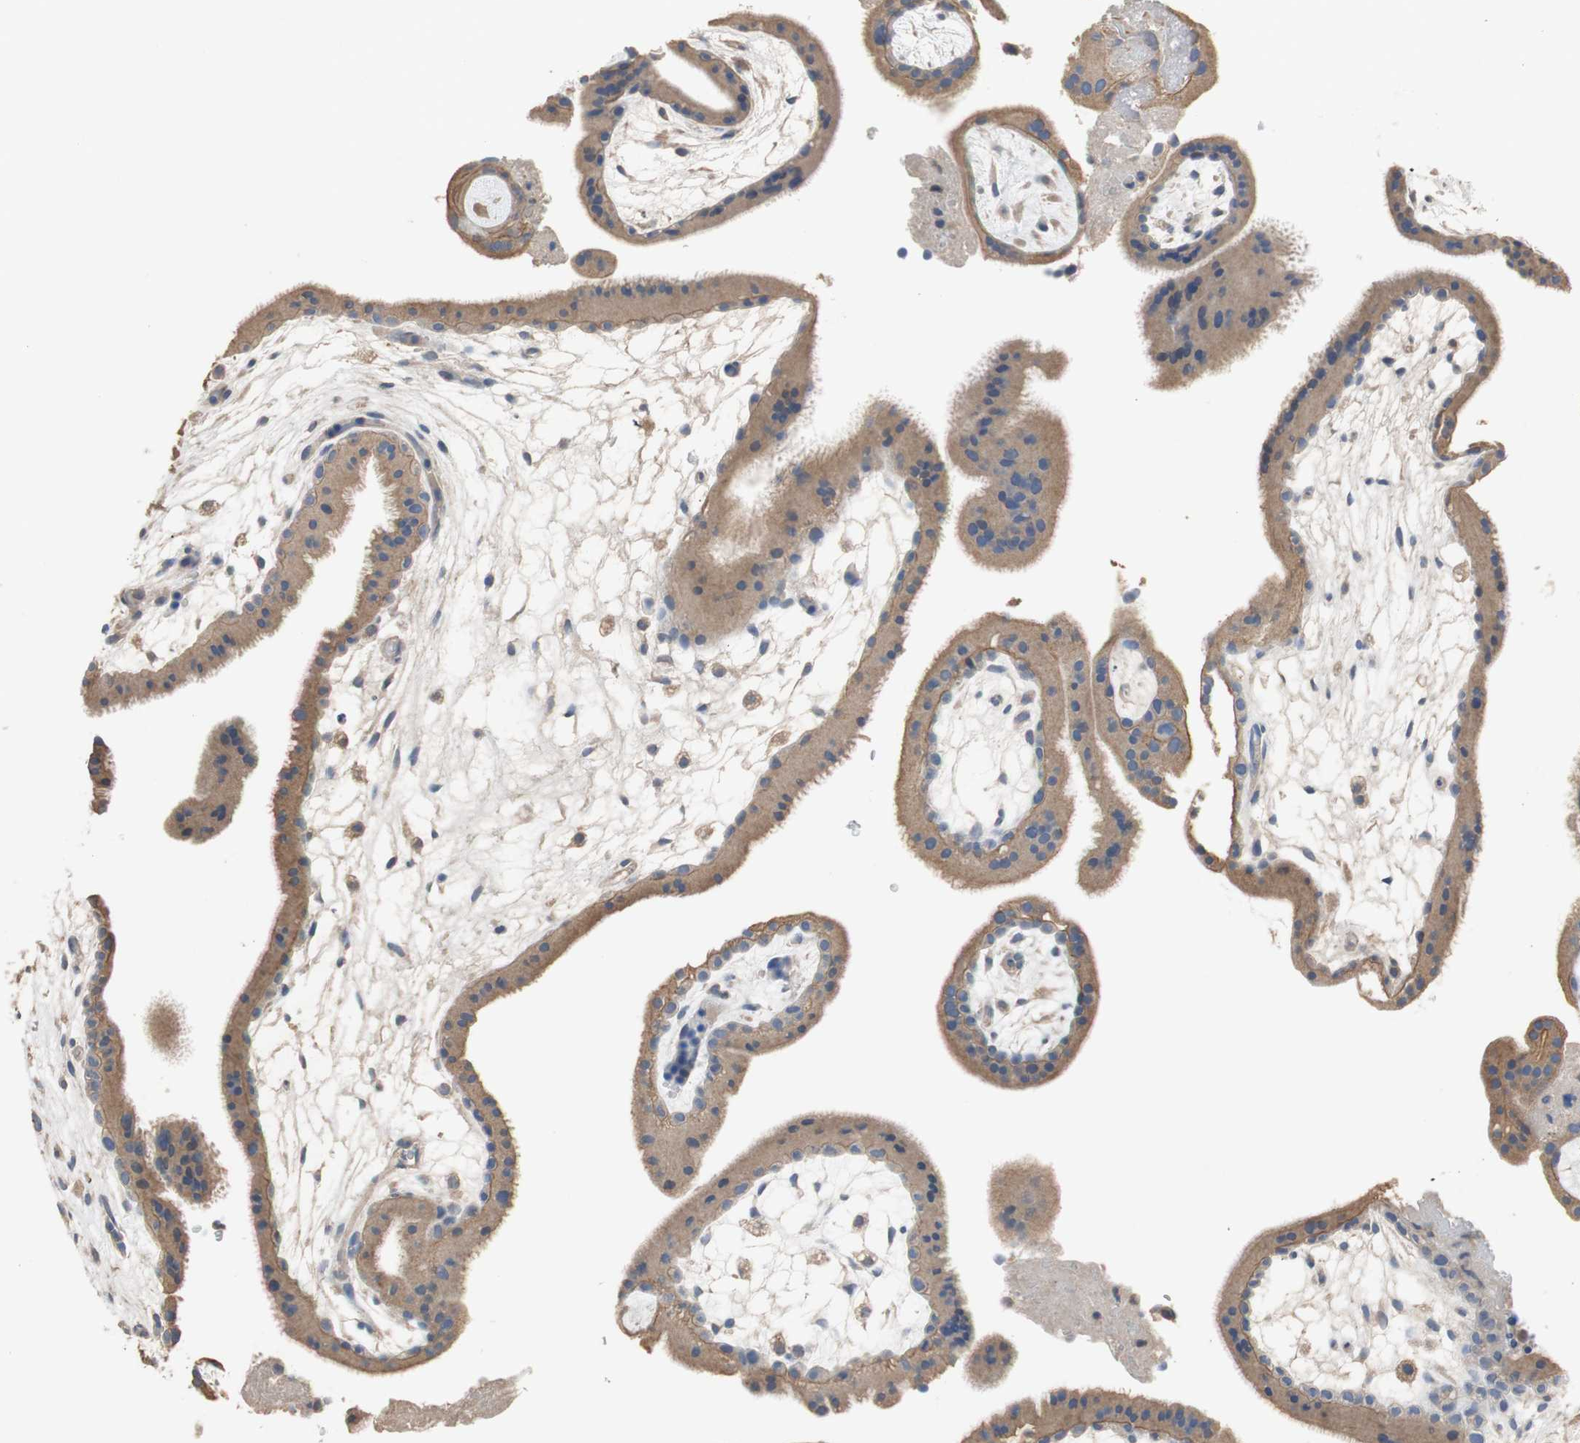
{"staining": {"intensity": "weak", "quantity": ">75%", "location": "cytoplasmic/membranous"}, "tissue": "placenta", "cell_type": "Trophoblastic cells", "image_type": "normal", "snomed": [{"axis": "morphology", "description": "Normal tissue, NOS"}, {"axis": "topography", "description": "Placenta"}], "caption": "A high-resolution histopathology image shows immunohistochemistry staining of normal placenta, which demonstrates weak cytoplasmic/membranous expression in about >75% of trophoblastic cells.", "gene": "ADAP1", "patient": {"sex": "female", "age": 19}}